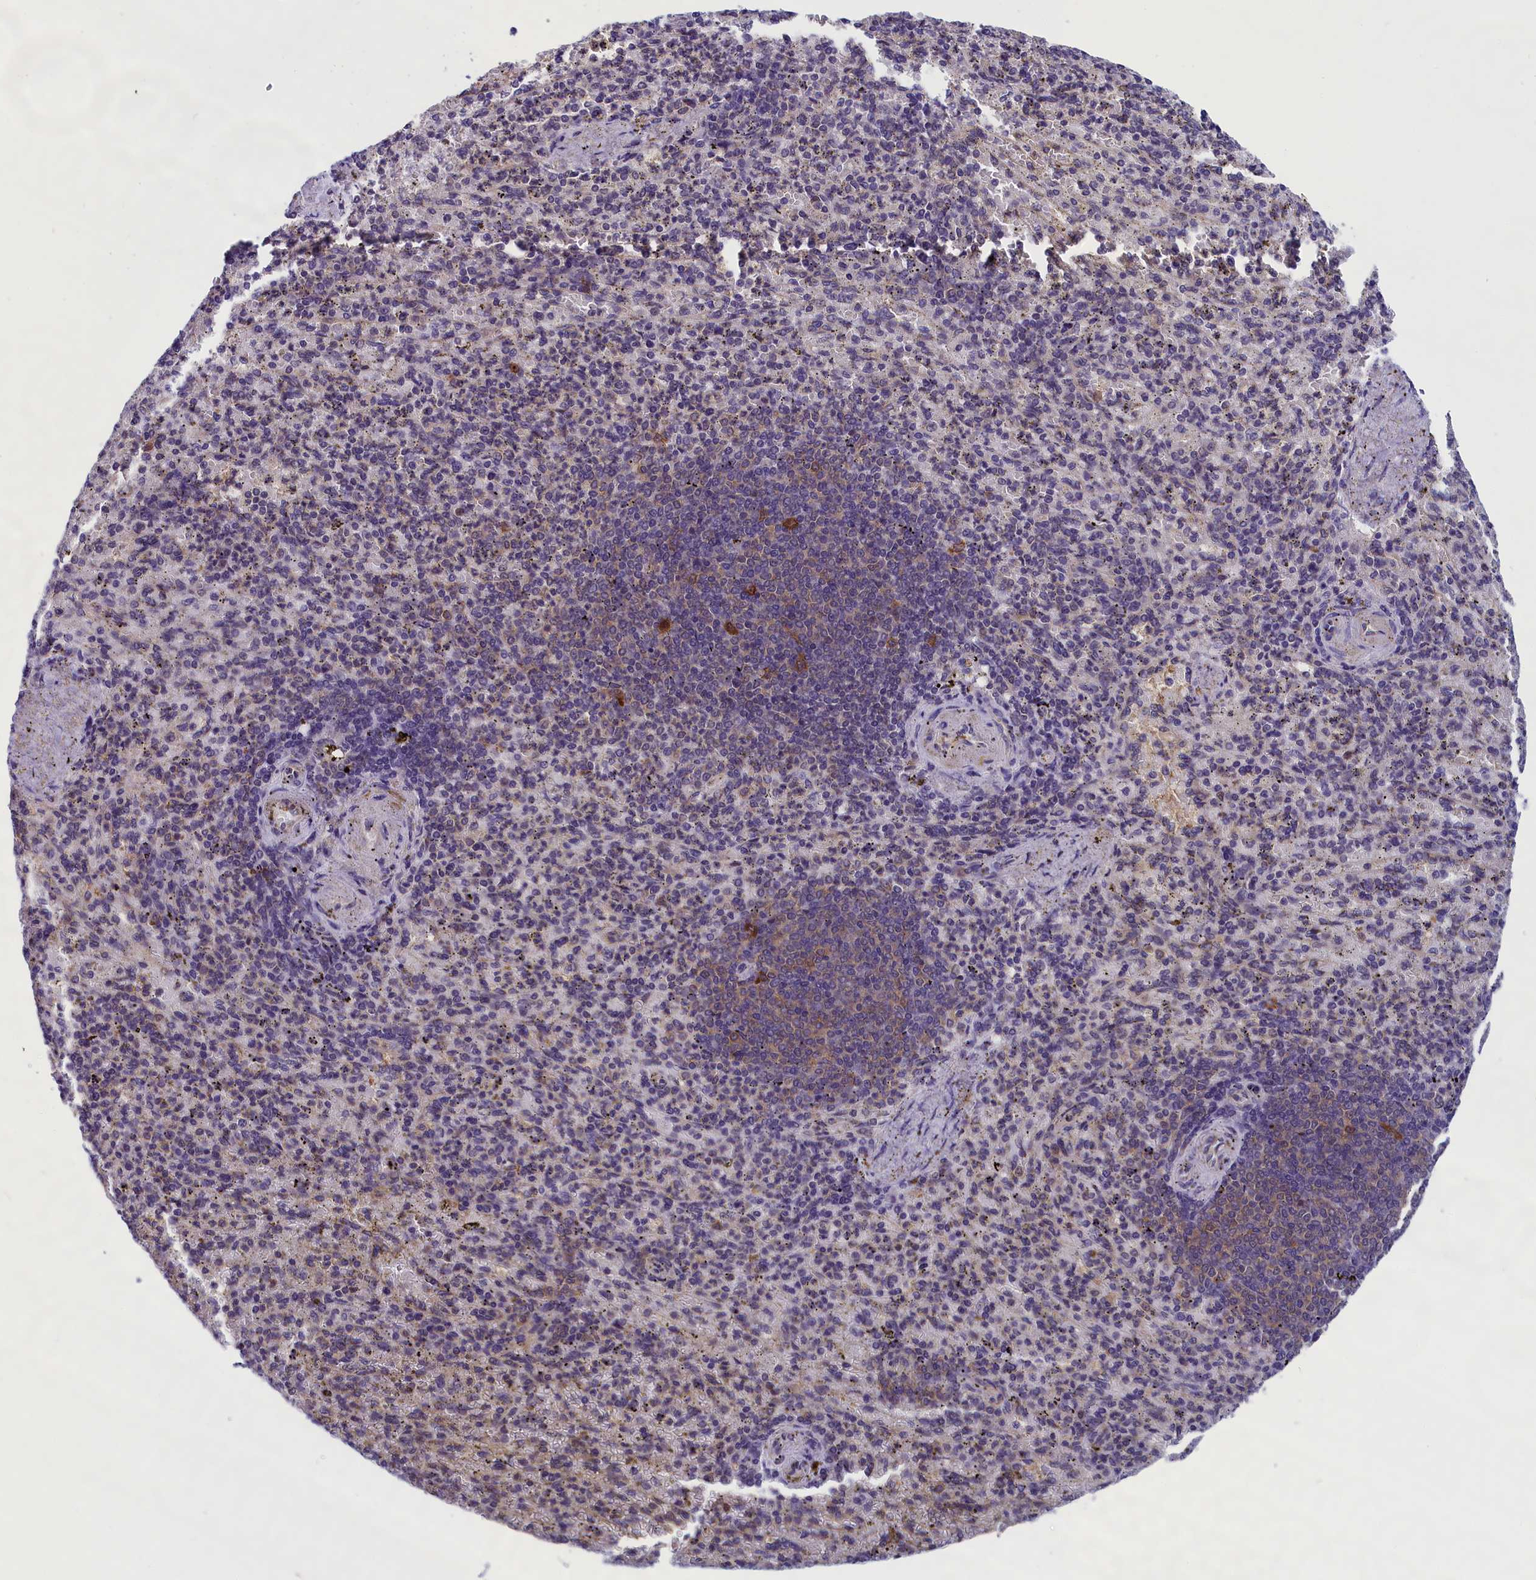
{"staining": {"intensity": "negative", "quantity": "none", "location": "none"}, "tissue": "spleen", "cell_type": "Cells in red pulp", "image_type": "normal", "snomed": [{"axis": "morphology", "description": "Normal tissue, NOS"}, {"axis": "topography", "description": "Spleen"}], "caption": "The histopathology image reveals no significant positivity in cells in red pulp of spleen.", "gene": "ABCC8", "patient": {"sex": "female", "age": 74}}